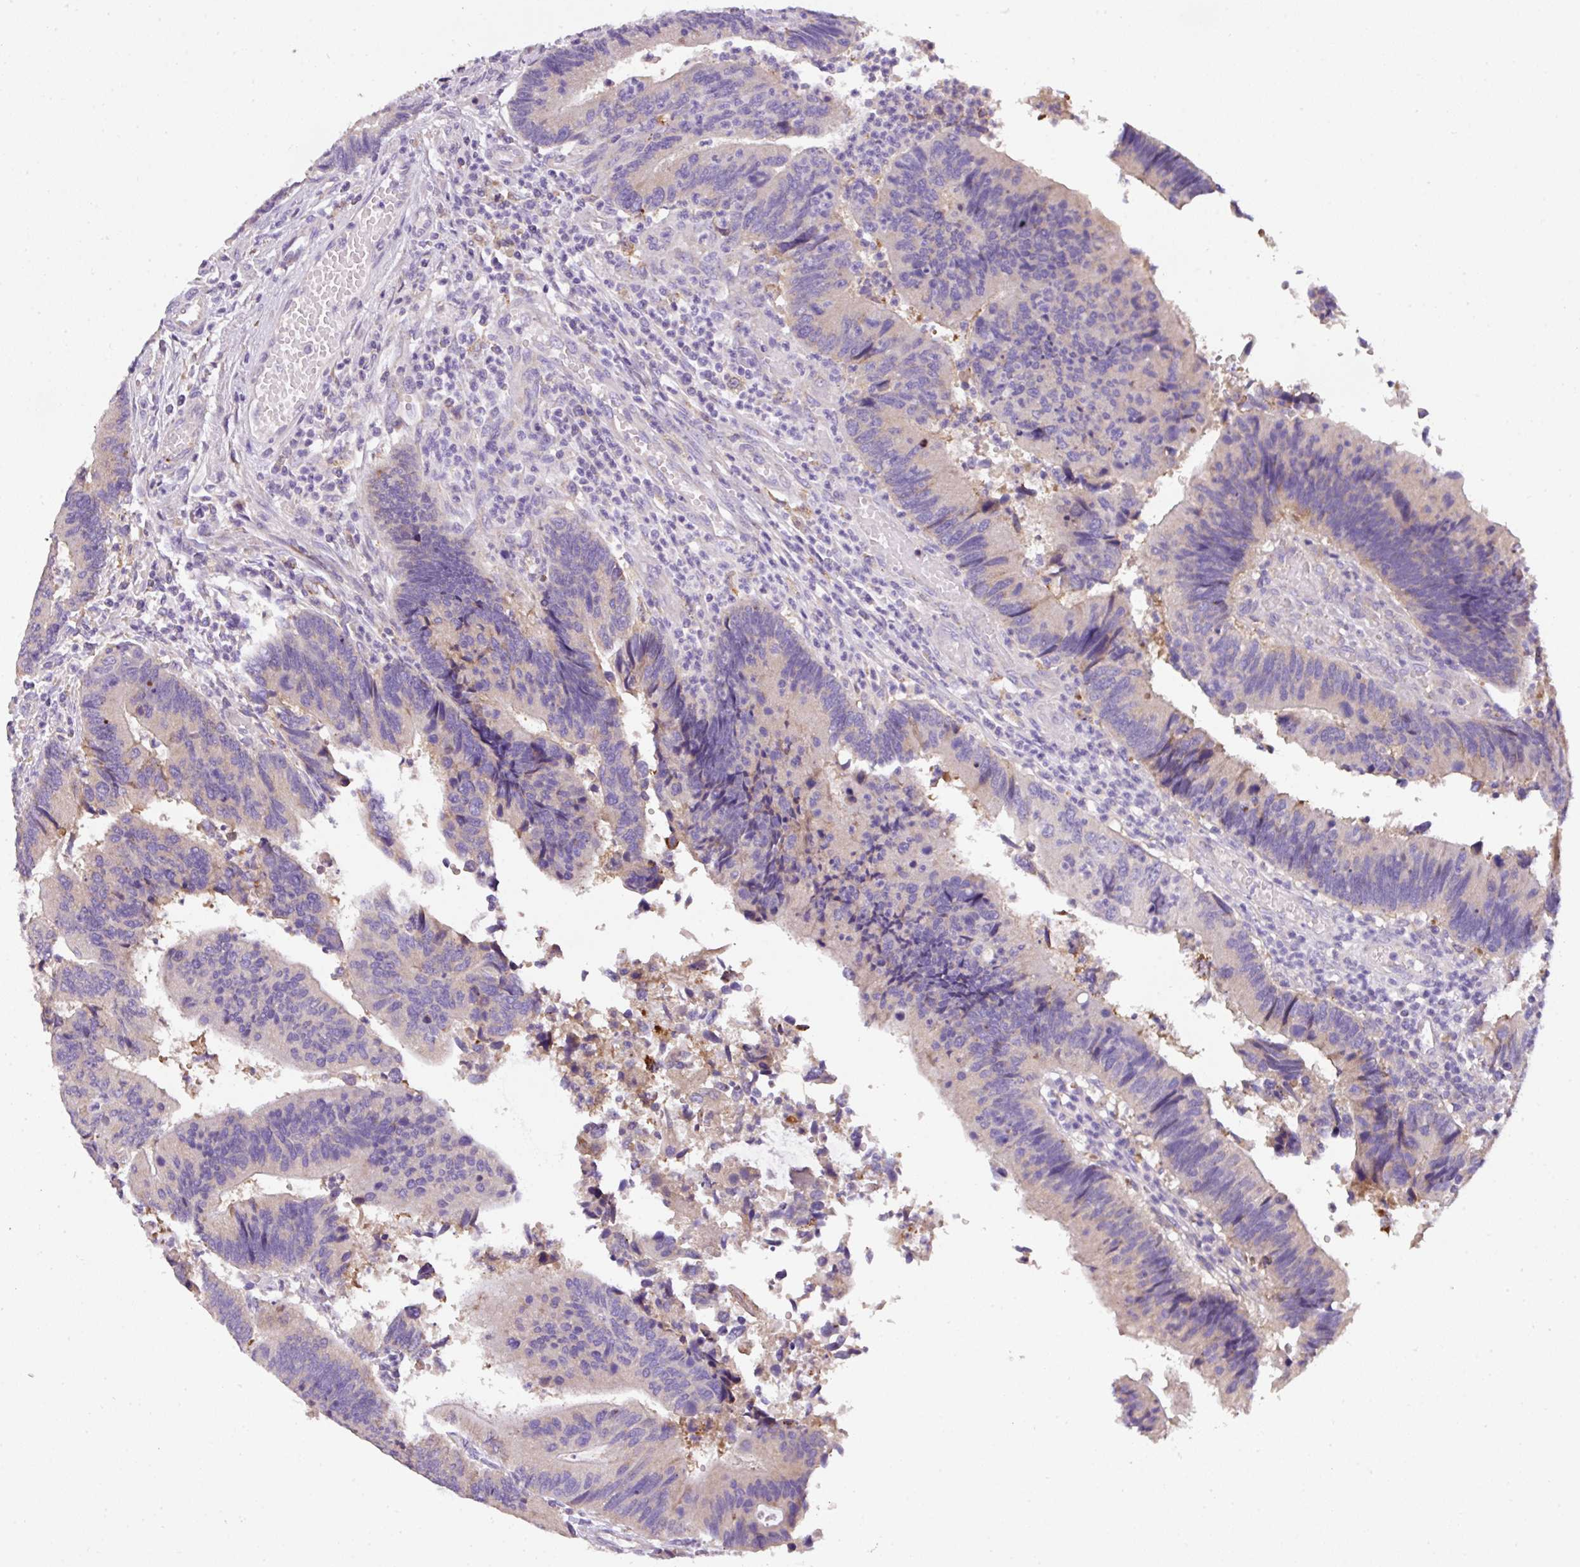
{"staining": {"intensity": "negative", "quantity": "none", "location": "none"}, "tissue": "colorectal cancer", "cell_type": "Tumor cells", "image_type": "cancer", "snomed": [{"axis": "morphology", "description": "Adenocarcinoma, NOS"}, {"axis": "topography", "description": "Colon"}], "caption": "Colorectal cancer was stained to show a protein in brown. There is no significant expression in tumor cells.", "gene": "ANXA2R", "patient": {"sex": "female", "age": 67}}